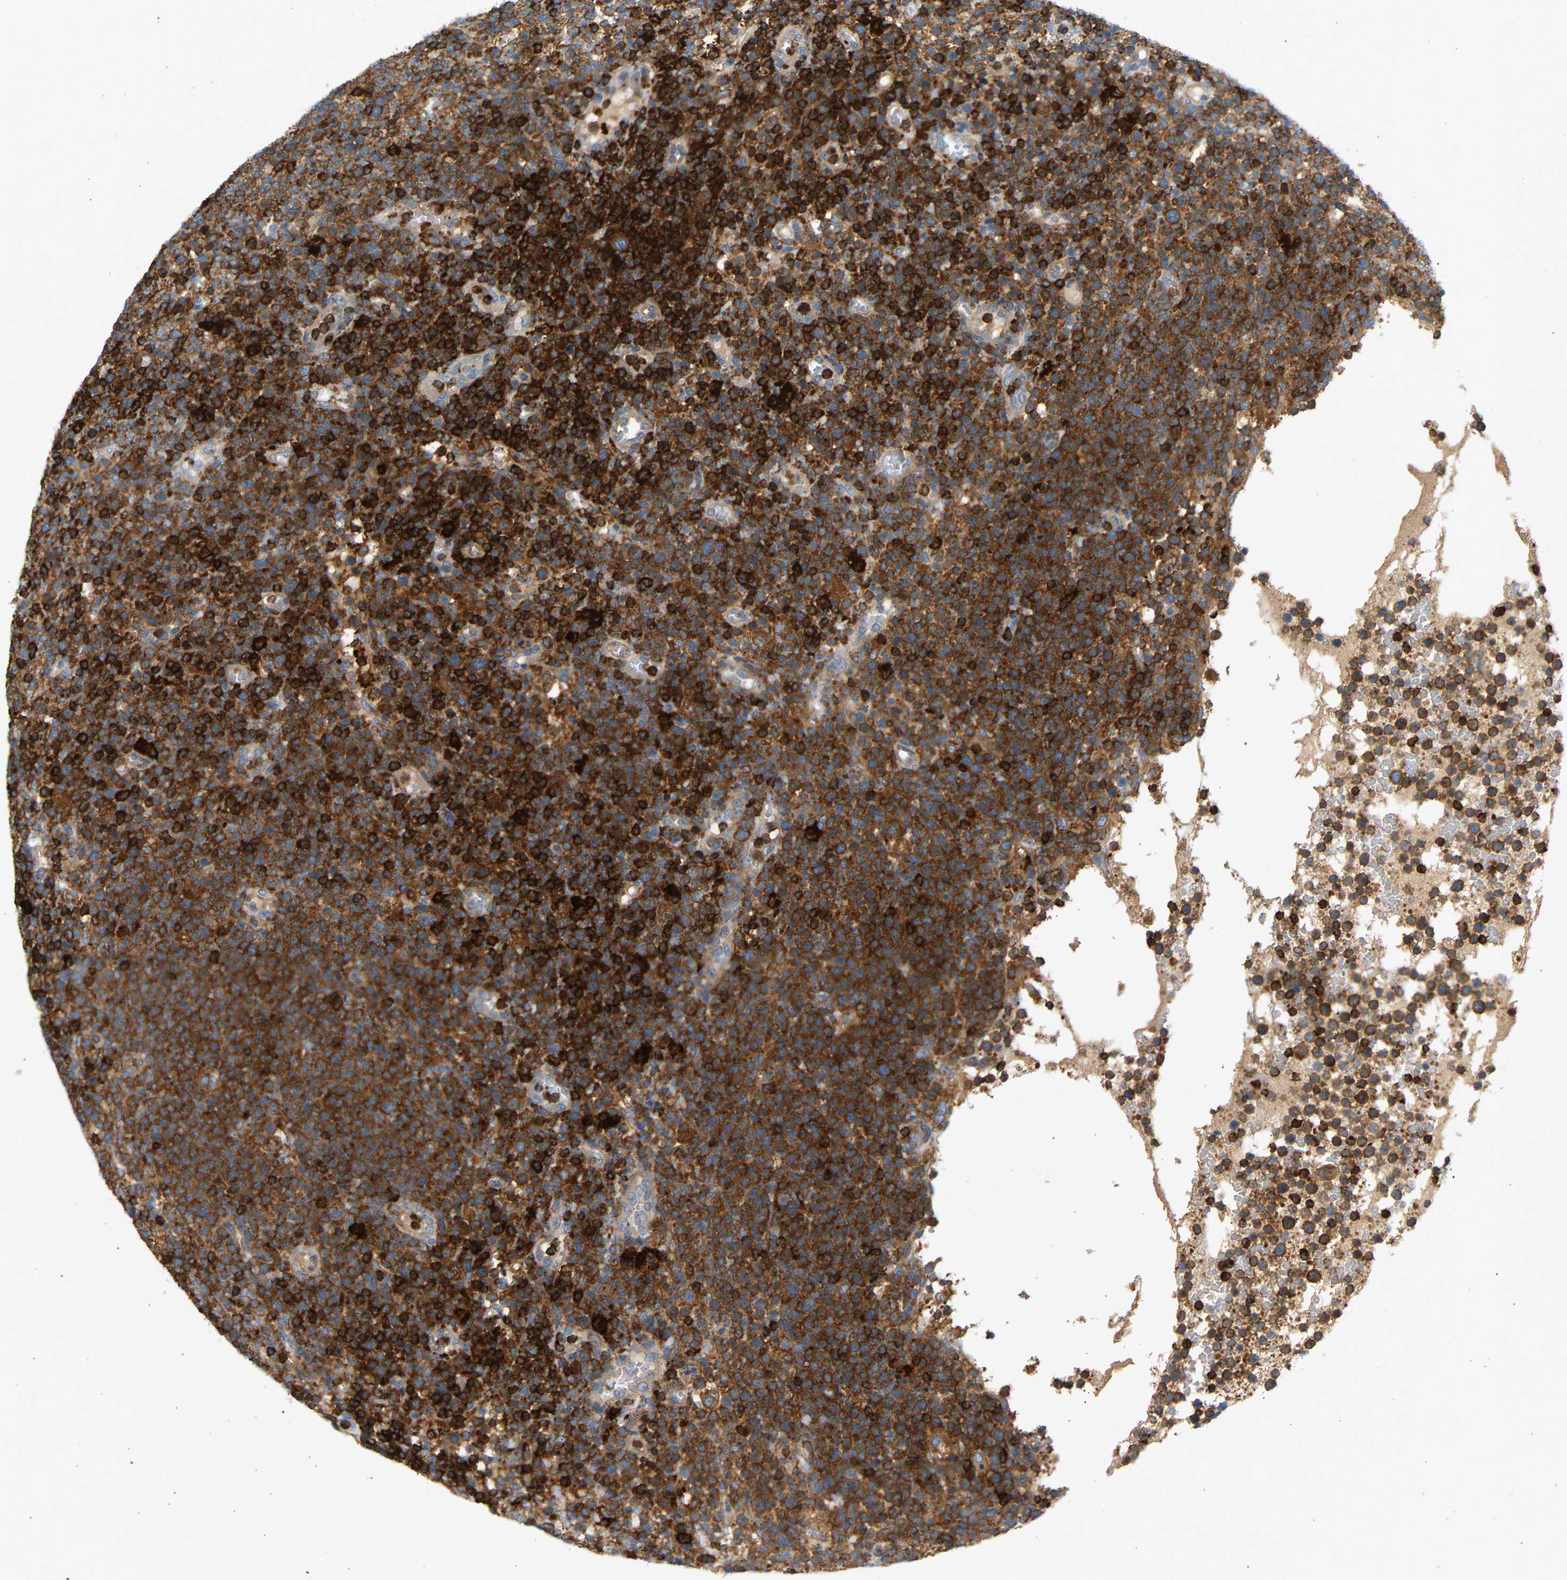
{"staining": {"intensity": "strong", "quantity": ">75%", "location": "cytoplasmic/membranous"}, "tissue": "lymphoma", "cell_type": "Tumor cells", "image_type": "cancer", "snomed": [{"axis": "morphology", "description": "Malignant lymphoma, non-Hodgkin's type, High grade"}, {"axis": "topography", "description": "Lymph node"}], "caption": "DAB (3,3'-diaminobenzidine) immunohistochemical staining of human lymphoma reveals strong cytoplasmic/membranous protein positivity in approximately >75% of tumor cells. (IHC, brightfield microscopy, high magnification).", "gene": "FNBP1", "patient": {"sex": "male", "age": 61}}